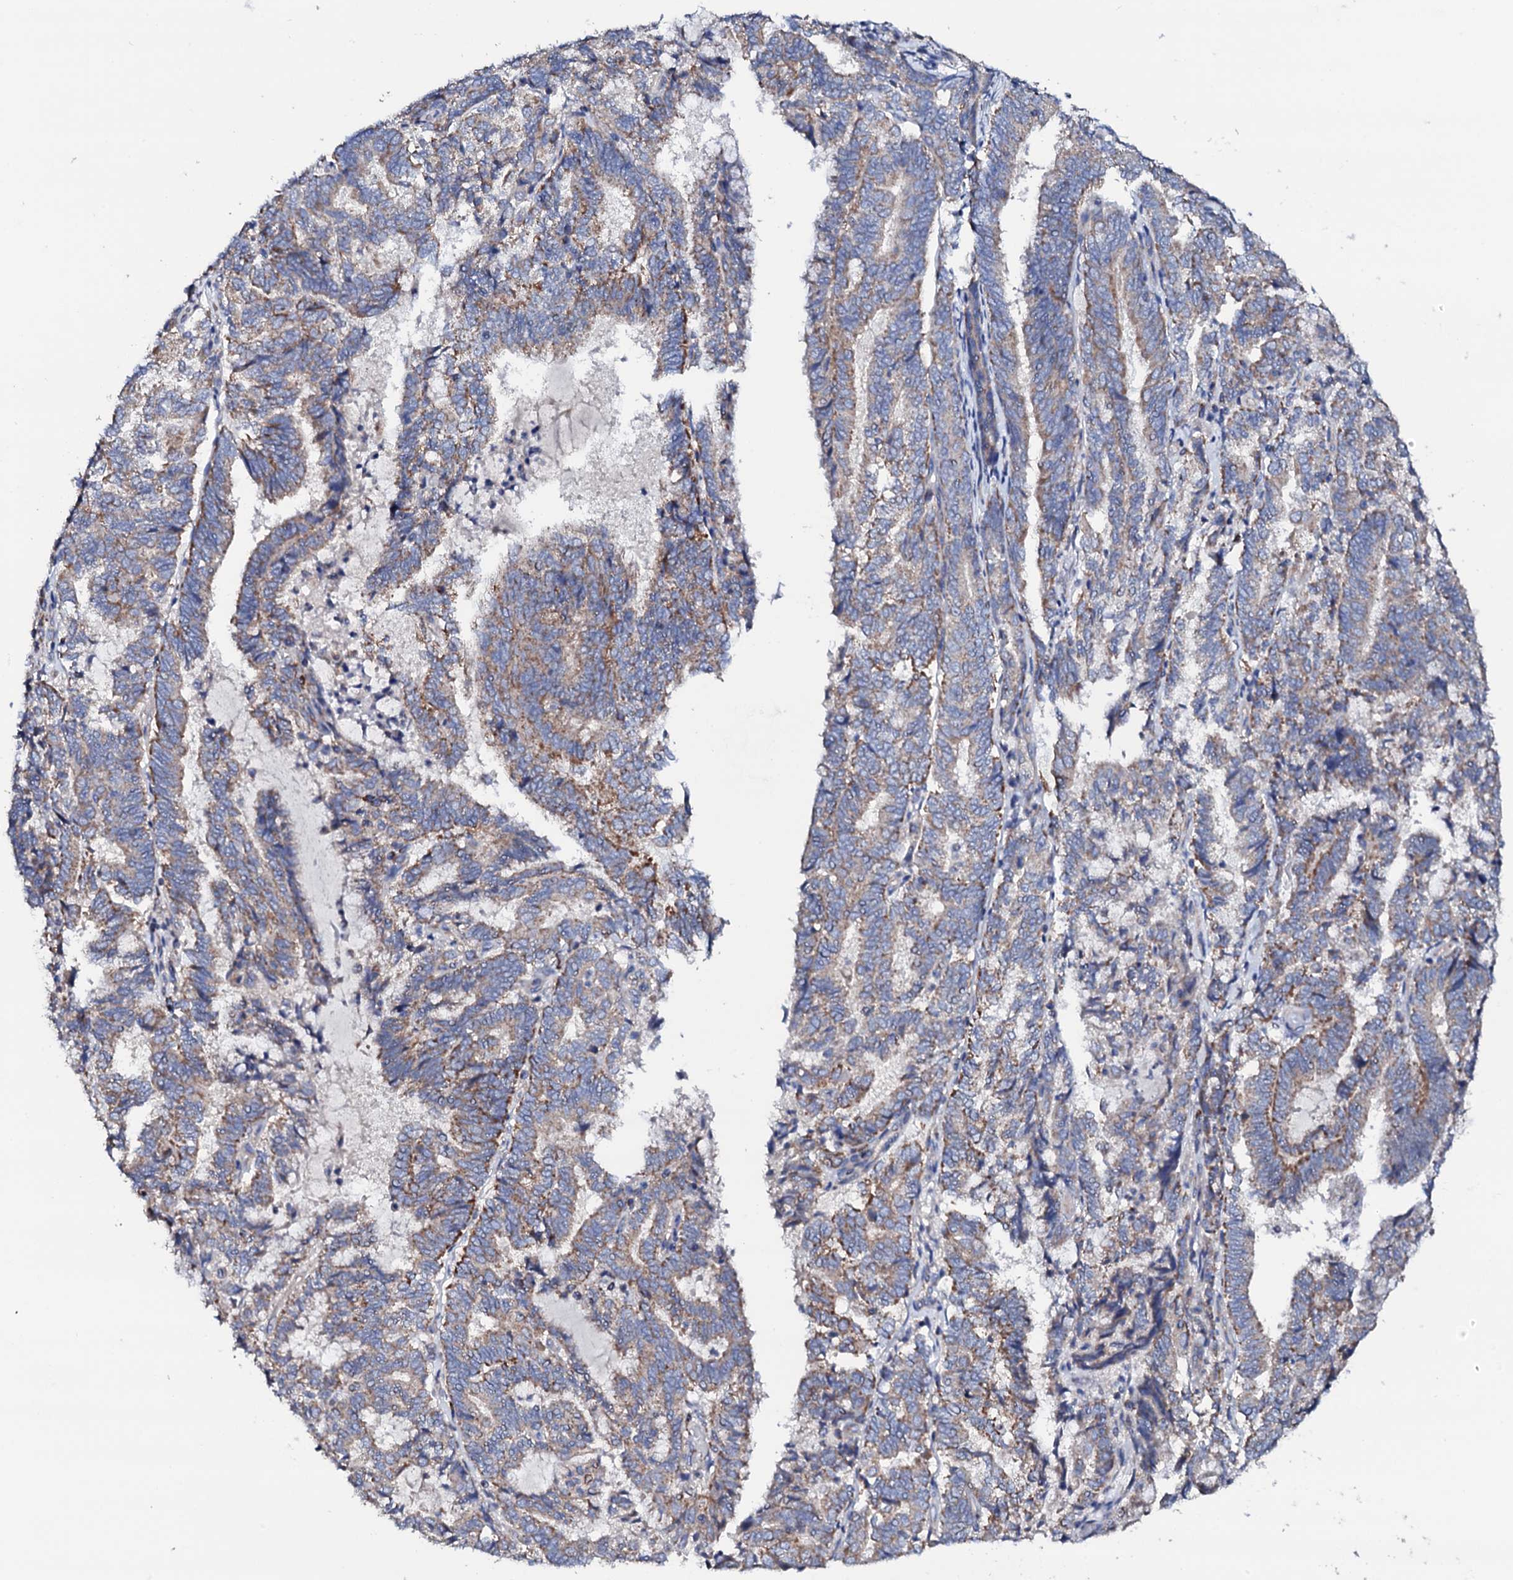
{"staining": {"intensity": "moderate", "quantity": "<25%", "location": "cytoplasmic/membranous"}, "tissue": "endometrial cancer", "cell_type": "Tumor cells", "image_type": "cancer", "snomed": [{"axis": "morphology", "description": "Adenocarcinoma, NOS"}, {"axis": "topography", "description": "Endometrium"}], "caption": "DAB immunohistochemical staining of human adenocarcinoma (endometrial) displays moderate cytoplasmic/membranous protein staining in approximately <25% of tumor cells.", "gene": "TCAF2", "patient": {"sex": "female", "age": 80}}